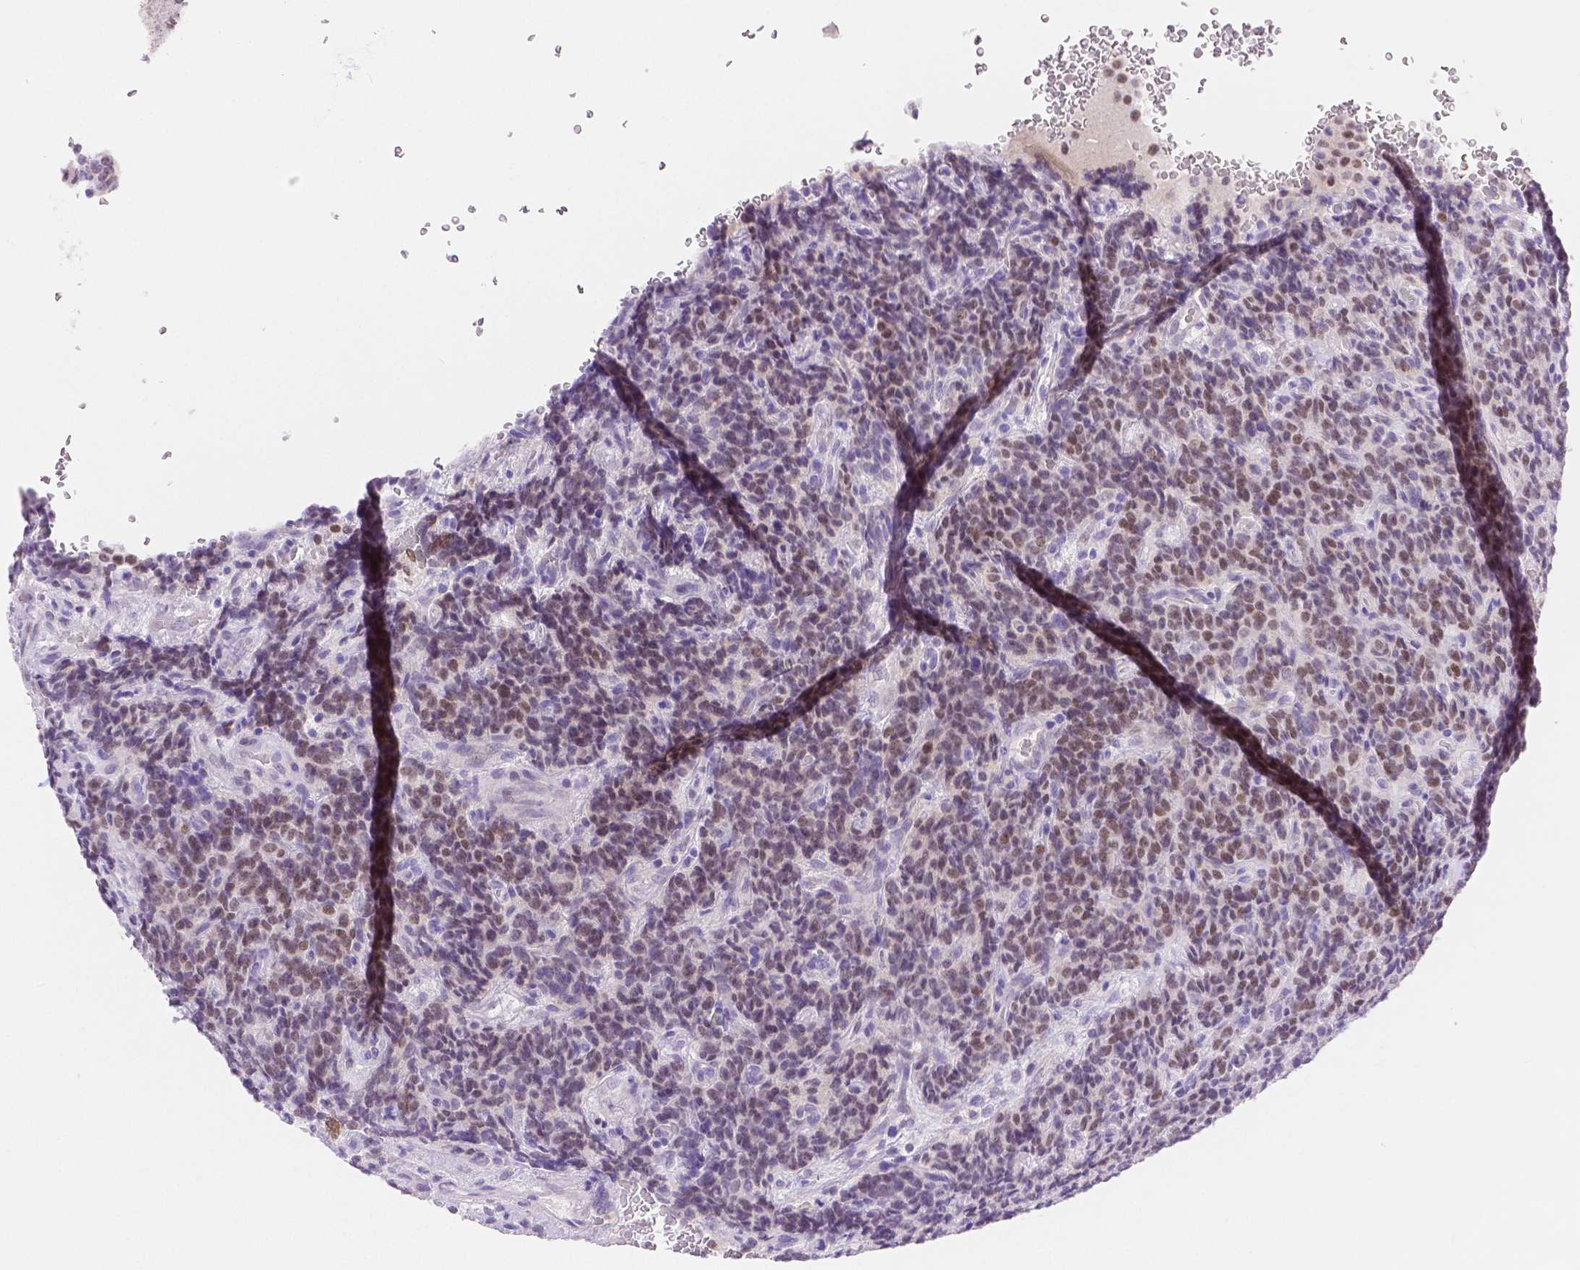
{"staining": {"intensity": "moderate", "quantity": ">75%", "location": "nuclear"}, "tissue": "carcinoid", "cell_type": "Tumor cells", "image_type": "cancer", "snomed": [{"axis": "morphology", "description": "Carcinoid, malignant, NOS"}, {"axis": "topography", "description": "Pancreas"}], "caption": "DAB (3,3'-diaminobenzidine) immunohistochemical staining of human malignant carcinoid displays moderate nuclear protein expression in approximately >75% of tumor cells. Ihc stains the protein in brown and the nuclei are stained blue.", "gene": "HNF1B", "patient": {"sex": "male", "age": 36}}